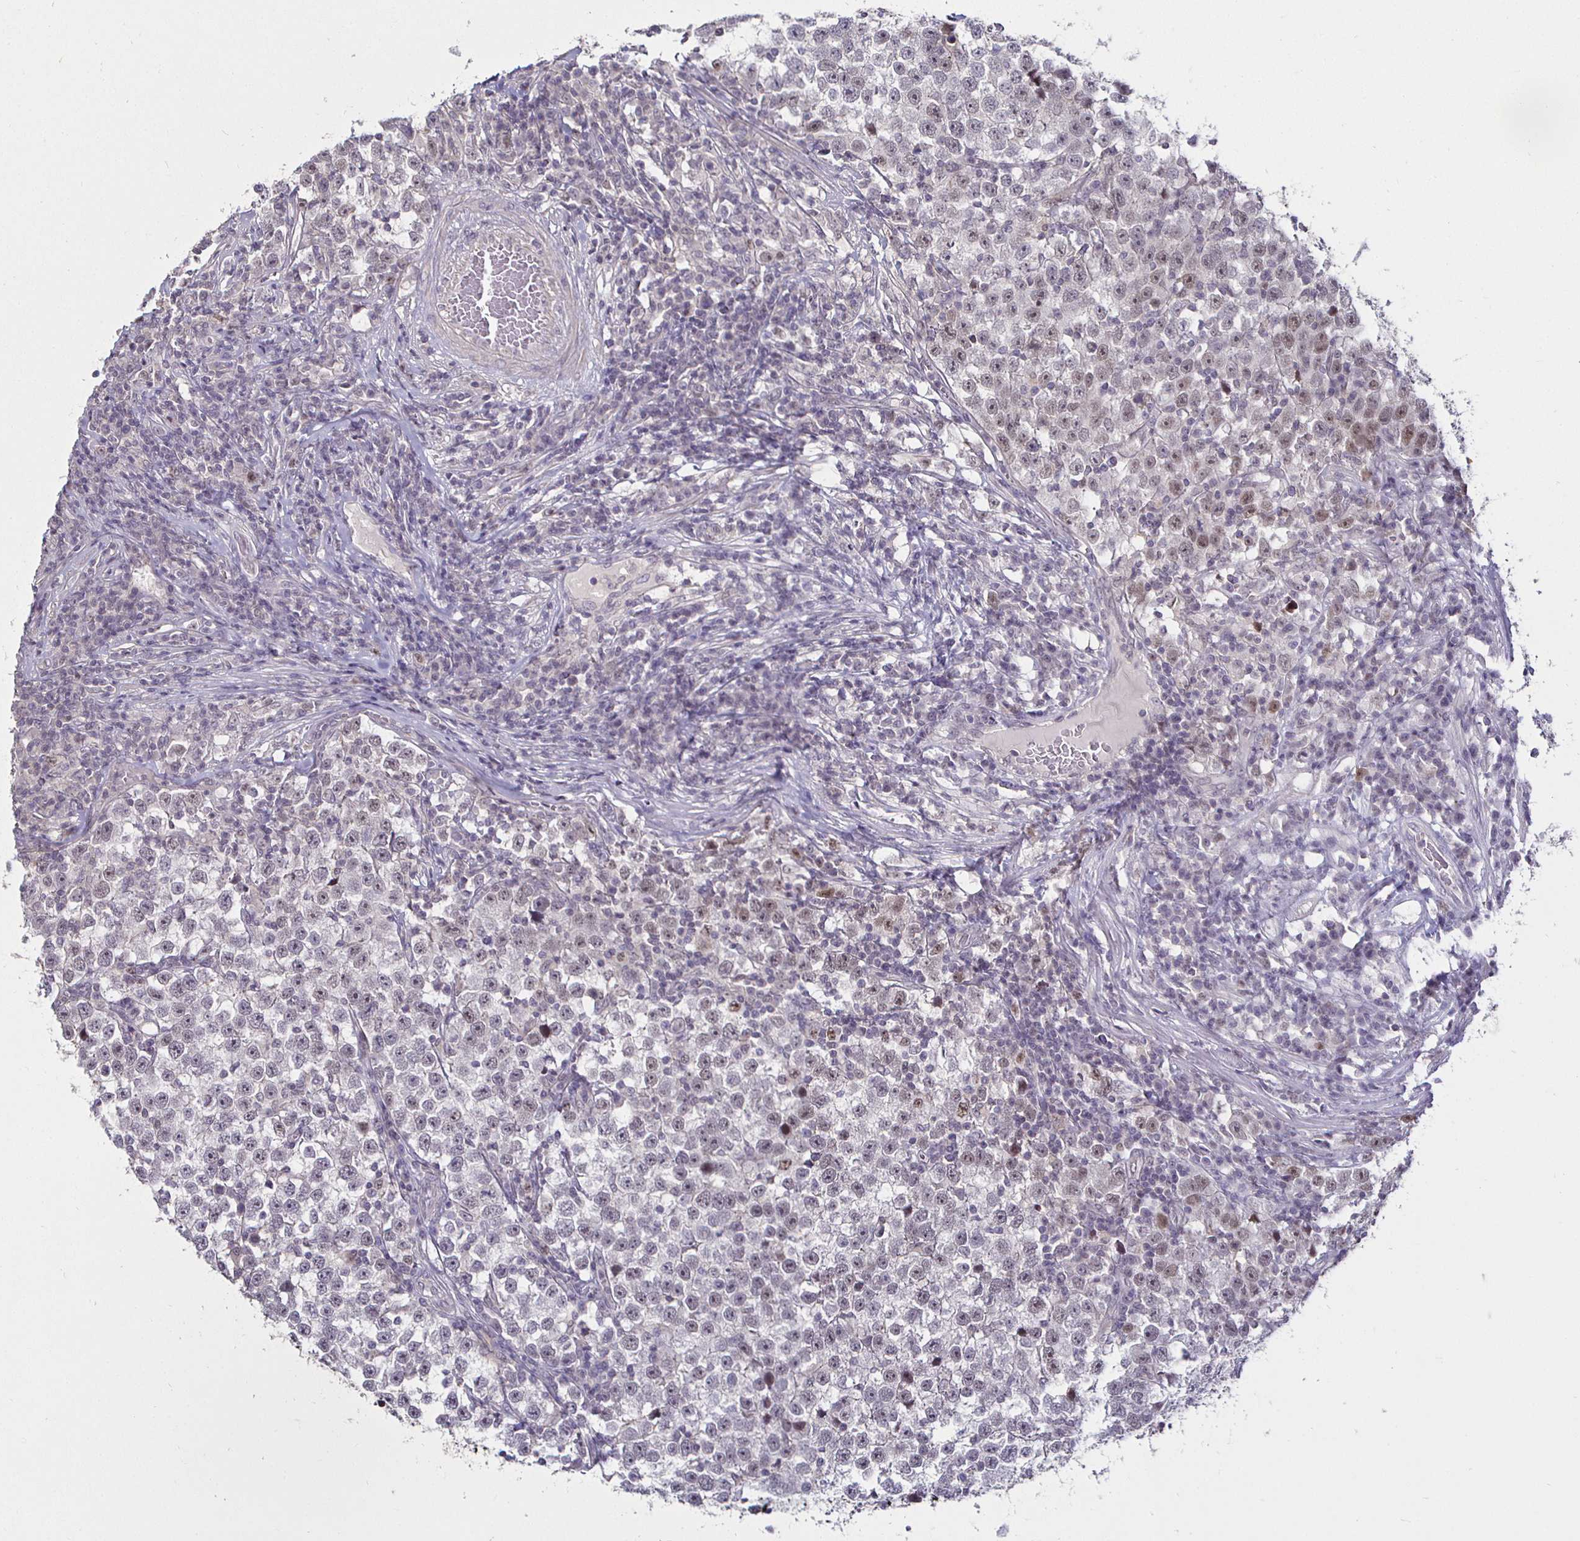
{"staining": {"intensity": "weak", "quantity": "25%-75%", "location": "nuclear"}, "tissue": "testis cancer", "cell_type": "Tumor cells", "image_type": "cancer", "snomed": [{"axis": "morphology", "description": "Seminoma, NOS"}, {"axis": "topography", "description": "Testis"}], "caption": "Testis cancer tissue exhibits weak nuclear expression in about 25%-75% of tumor cells, visualized by immunohistochemistry.", "gene": "MLH1", "patient": {"sex": "male", "age": 43}}